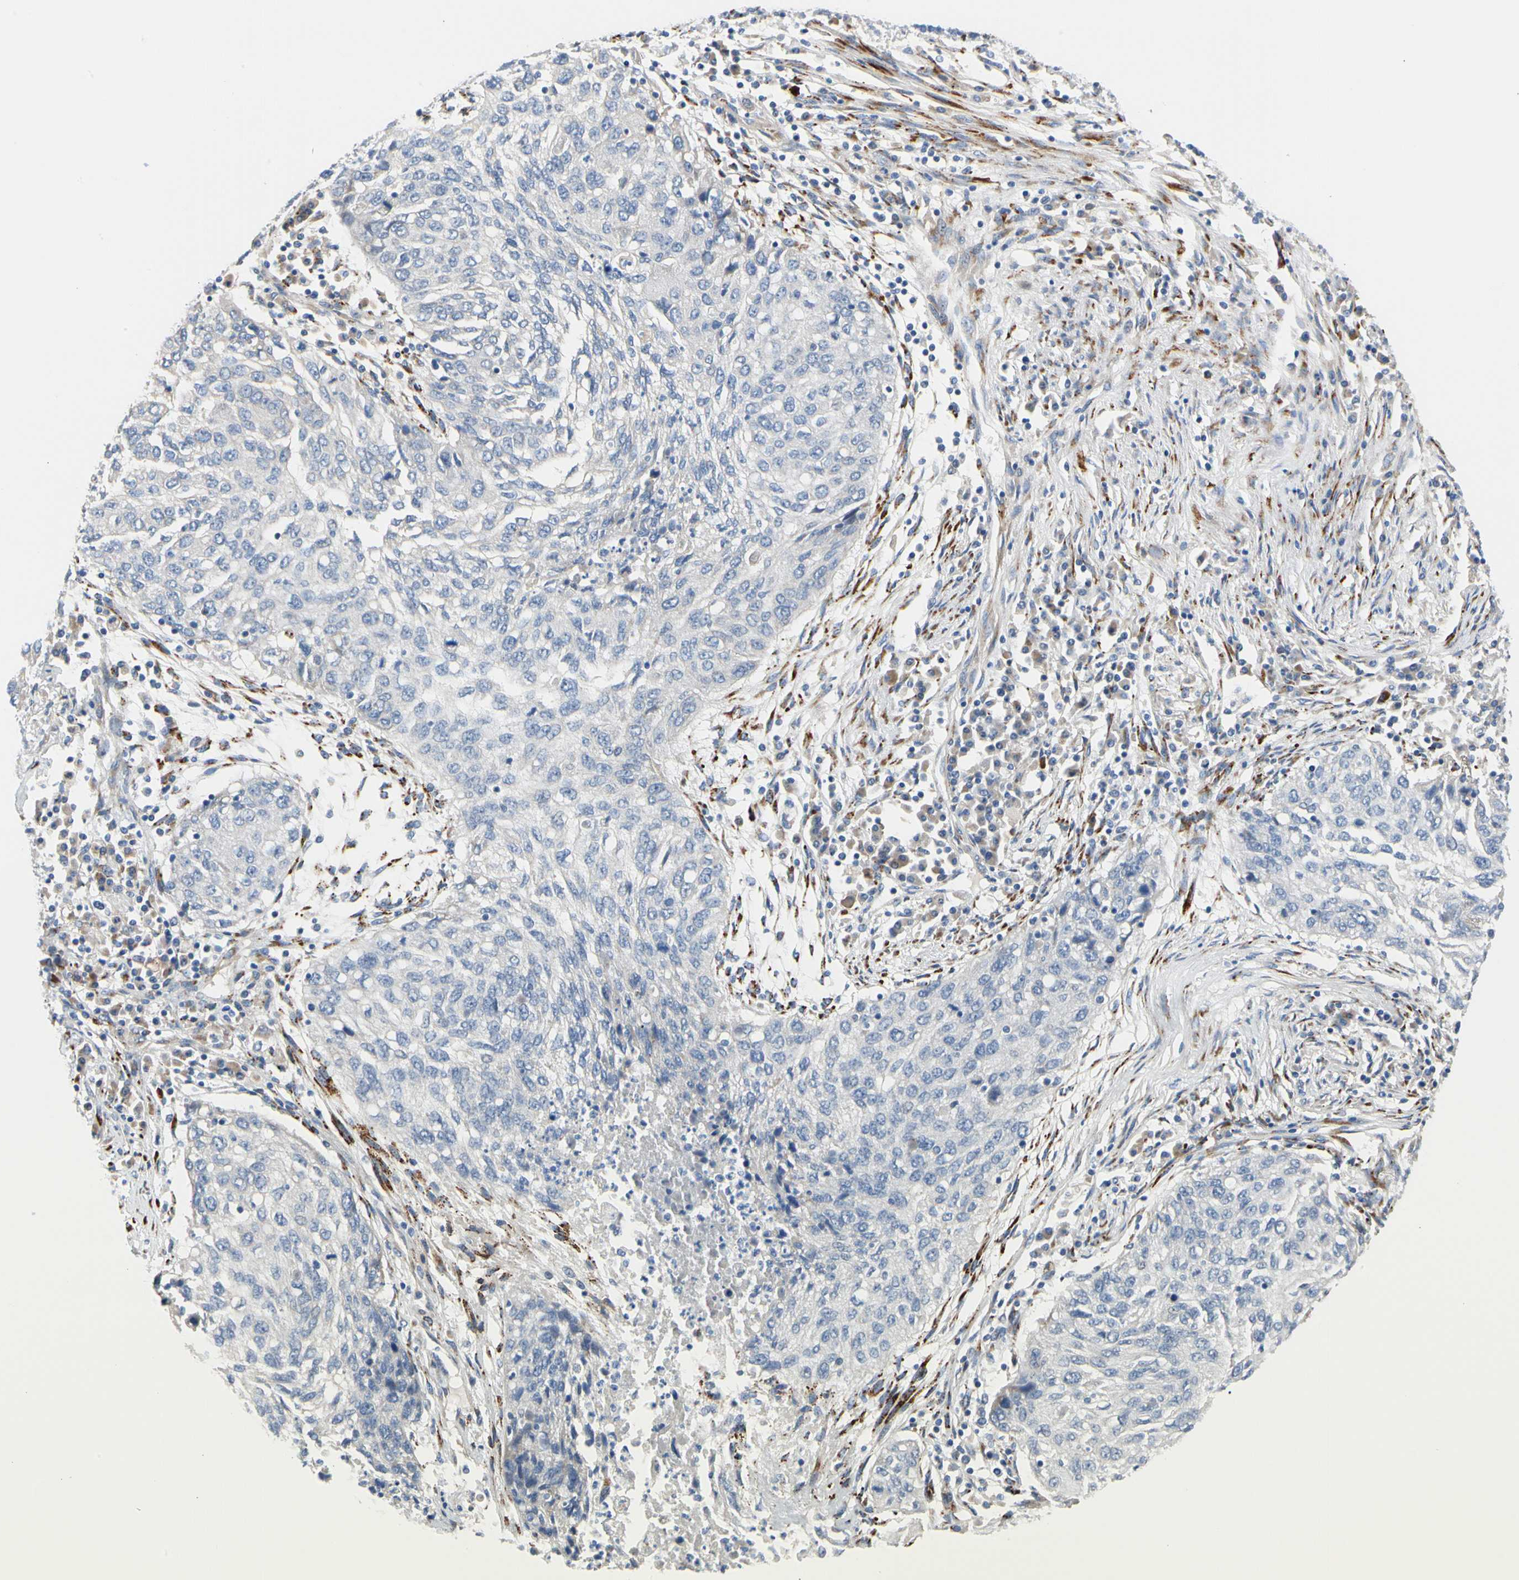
{"staining": {"intensity": "negative", "quantity": "none", "location": "none"}, "tissue": "lung cancer", "cell_type": "Tumor cells", "image_type": "cancer", "snomed": [{"axis": "morphology", "description": "Squamous cell carcinoma, NOS"}, {"axis": "topography", "description": "Lung"}], "caption": "The immunohistochemistry (IHC) micrograph has no significant expression in tumor cells of lung cancer tissue.", "gene": "ZNF236", "patient": {"sex": "female", "age": 63}}